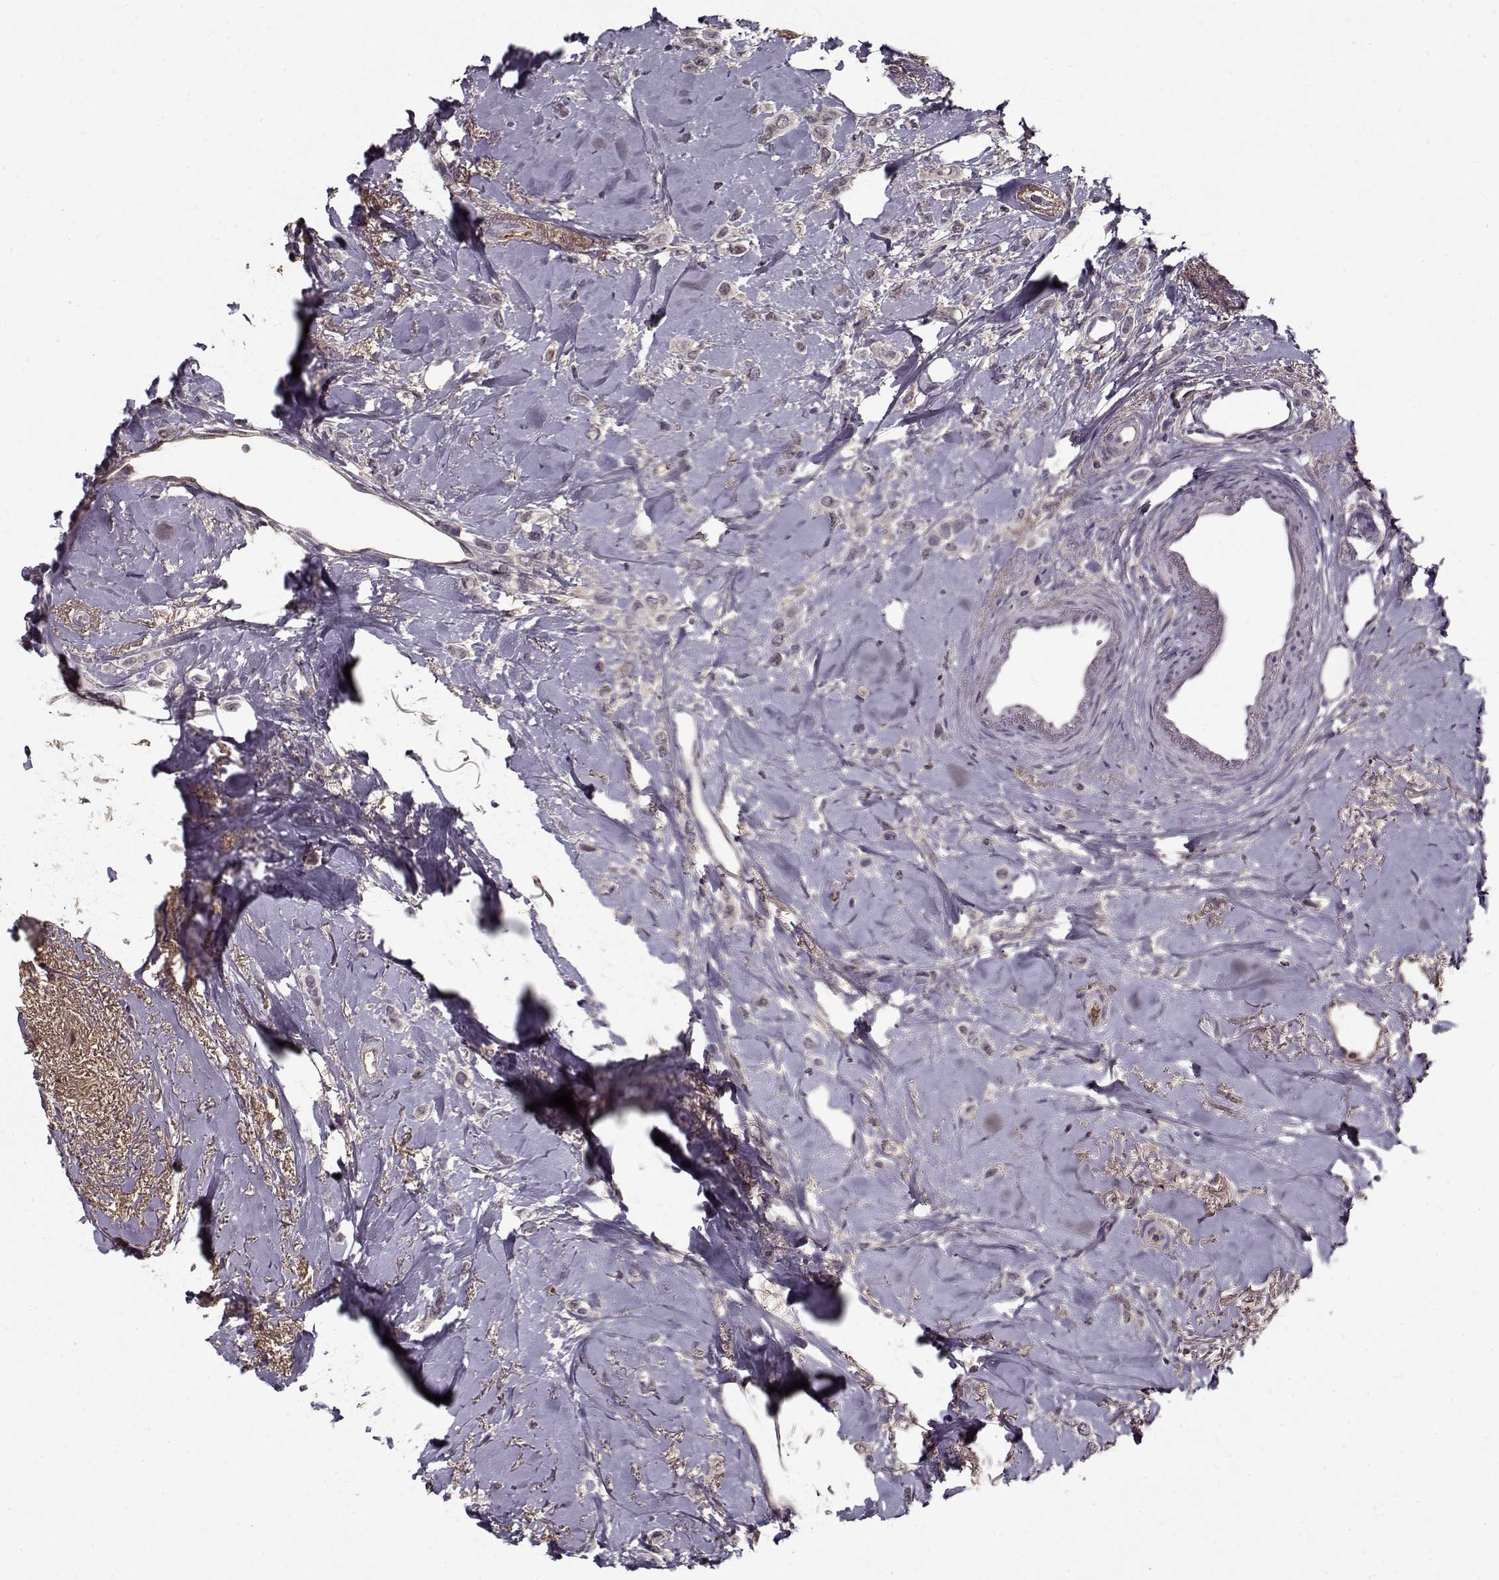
{"staining": {"intensity": "negative", "quantity": "none", "location": "none"}, "tissue": "breast cancer", "cell_type": "Tumor cells", "image_type": "cancer", "snomed": [{"axis": "morphology", "description": "Lobular carcinoma"}, {"axis": "topography", "description": "Breast"}], "caption": "A high-resolution micrograph shows IHC staining of breast cancer (lobular carcinoma), which reveals no significant expression in tumor cells.", "gene": "AFM", "patient": {"sex": "female", "age": 66}}